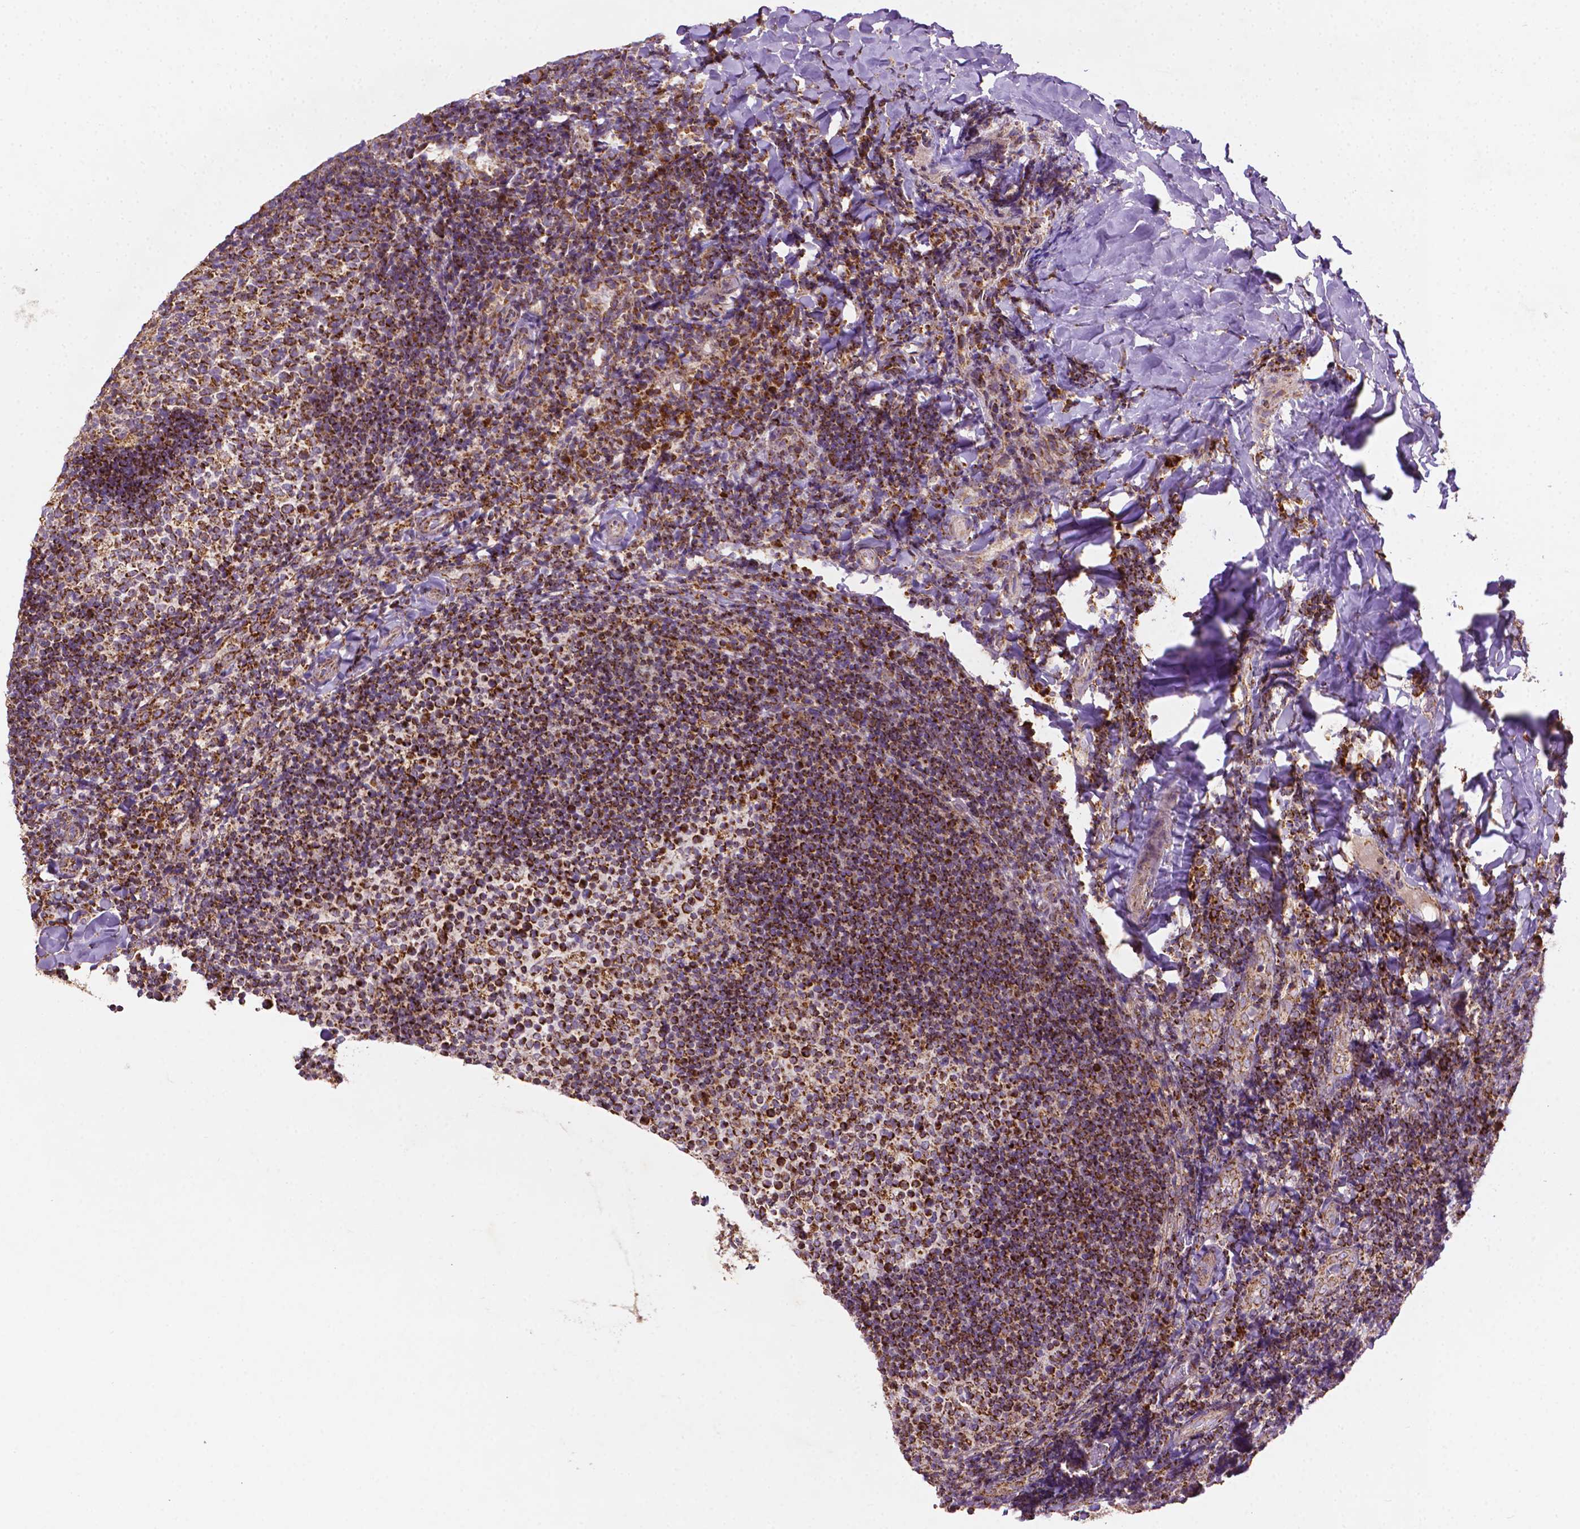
{"staining": {"intensity": "strong", "quantity": ">75%", "location": "cytoplasmic/membranous"}, "tissue": "tonsil", "cell_type": "Germinal center cells", "image_type": "normal", "snomed": [{"axis": "morphology", "description": "Normal tissue, NOS"}, {"axis": "topography", "description": "Tonsil"}], "caption": "The micrograph displays immunohistochemical staining of normal tonsil. There is strong cytoplasmic/membranous positivity is appreciated in approximately >75% of germinal center cells. (Brightfield microscopy of DAB IHC at high magnification).", "gene": "ILVBL", "patient": {"sex": "female", "age": 10}}